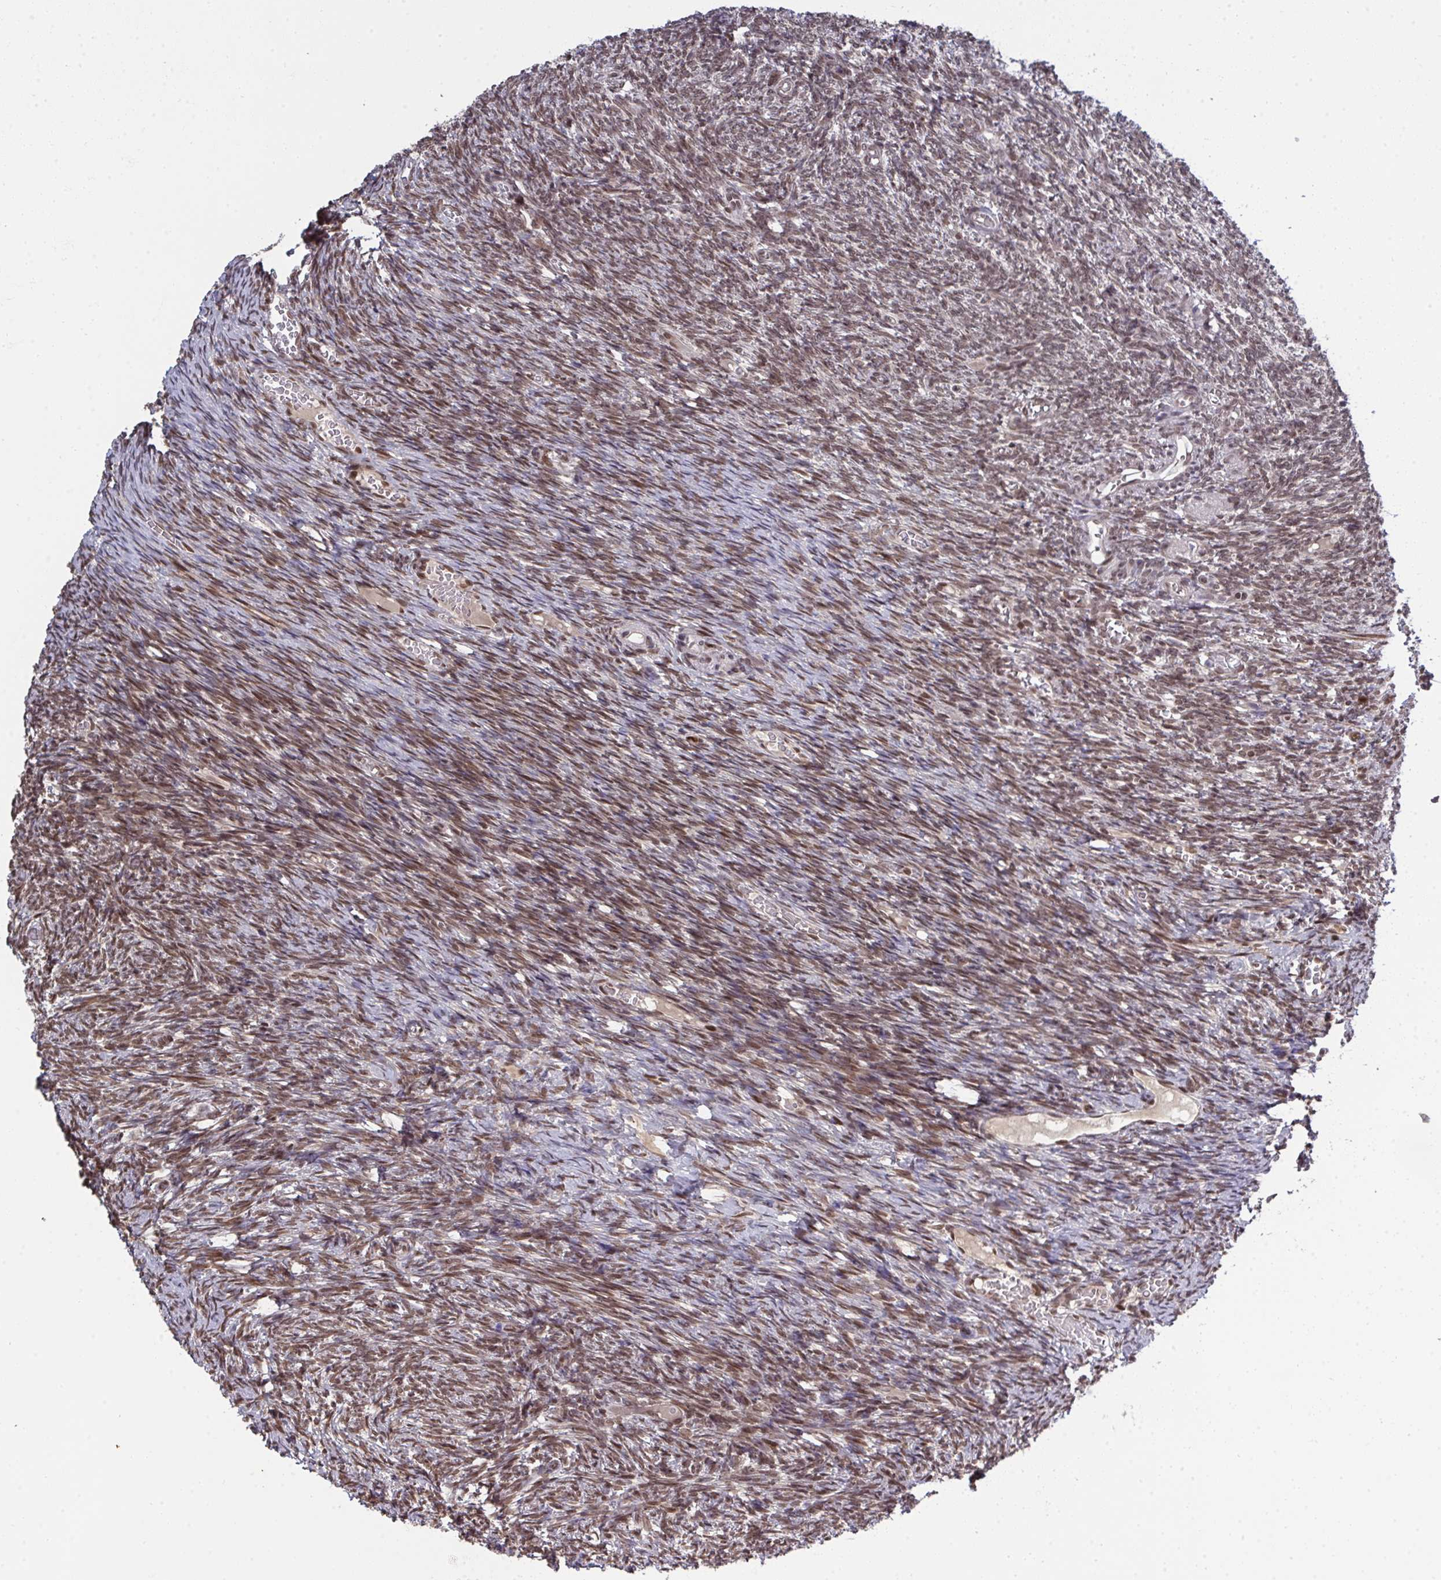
{"staining": {"intensity": "moderate", "quantity": ">75%", "location": "cytoplasmic/membranous,nuclear"}, "tissue": "ovary", "cell_type": "Follicle cells", "image_type": "normal", "snomed": [{"axis": "morphology", "description": "Normal tissue, NOS"}, {"axis": "topography", "description": "Ovary"}], "caption": "Ovary stained with DAB immunohistochemistry (IHC) exhibits medium levels of moderate cytoplasmic/membranous,nuclear expression in about >75% of follicle cells.", "gene": "UXT", "patient": {"sex": "female", "age": 39}}